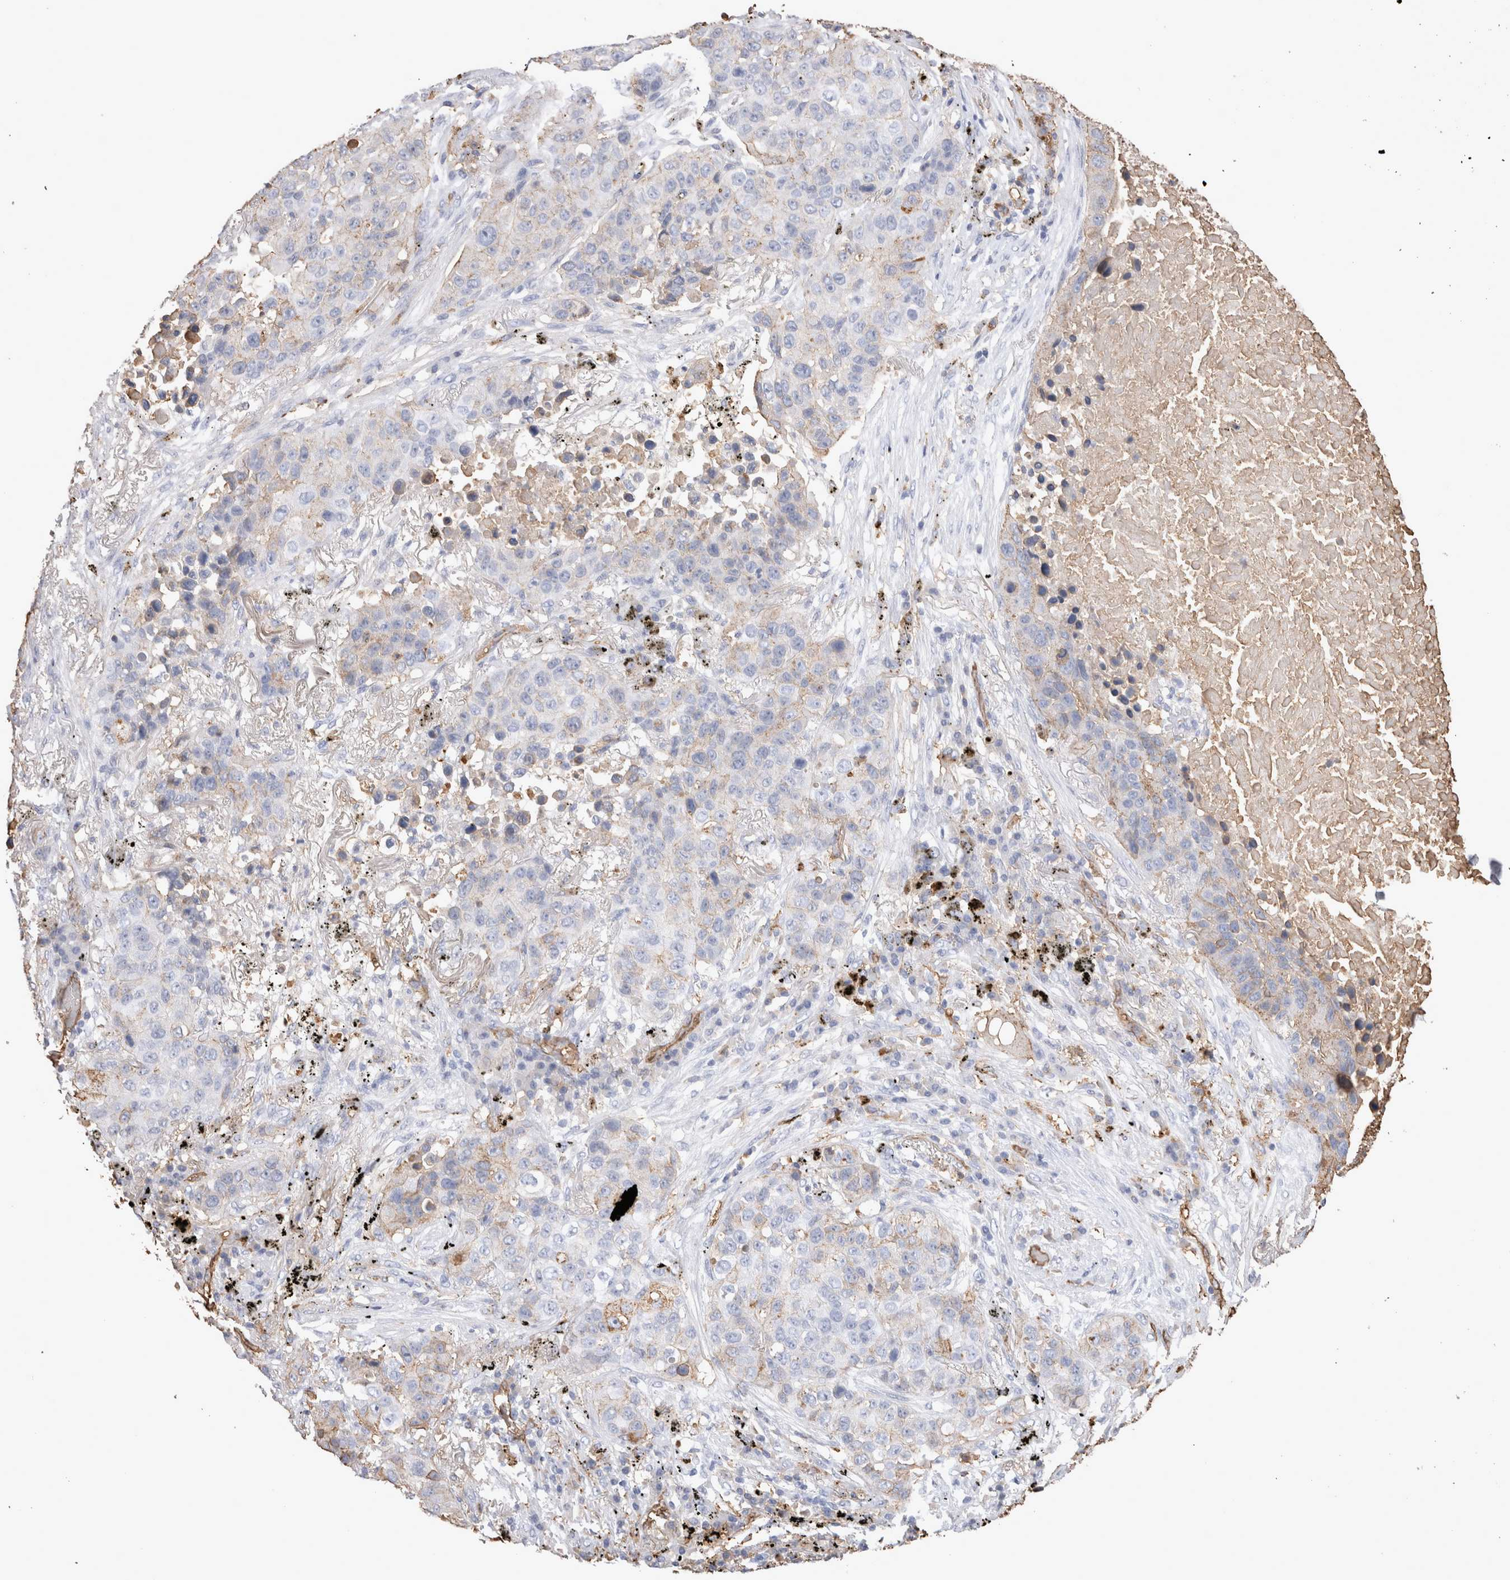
{"staining": {"intensity": "weak", "quantity": "<25%", "location": "cytoplasmic/membranous"}, "tissue": "lung cancer", "cell_type": "Tumor cells", "image_type": "cancer", "snomed": [{"axis": "morphology", "description": "Squamous cell carcinoma, NOS"}, {"axis": "topography", "description": "Lung"}], "caption": "Lung cancer (squamous cell carcinoma) was stained to show a protein in brown. There is no significant staining in tumor cells.", "gene": "IL17RC", "patient": {"sex": "male", "age": 57}}